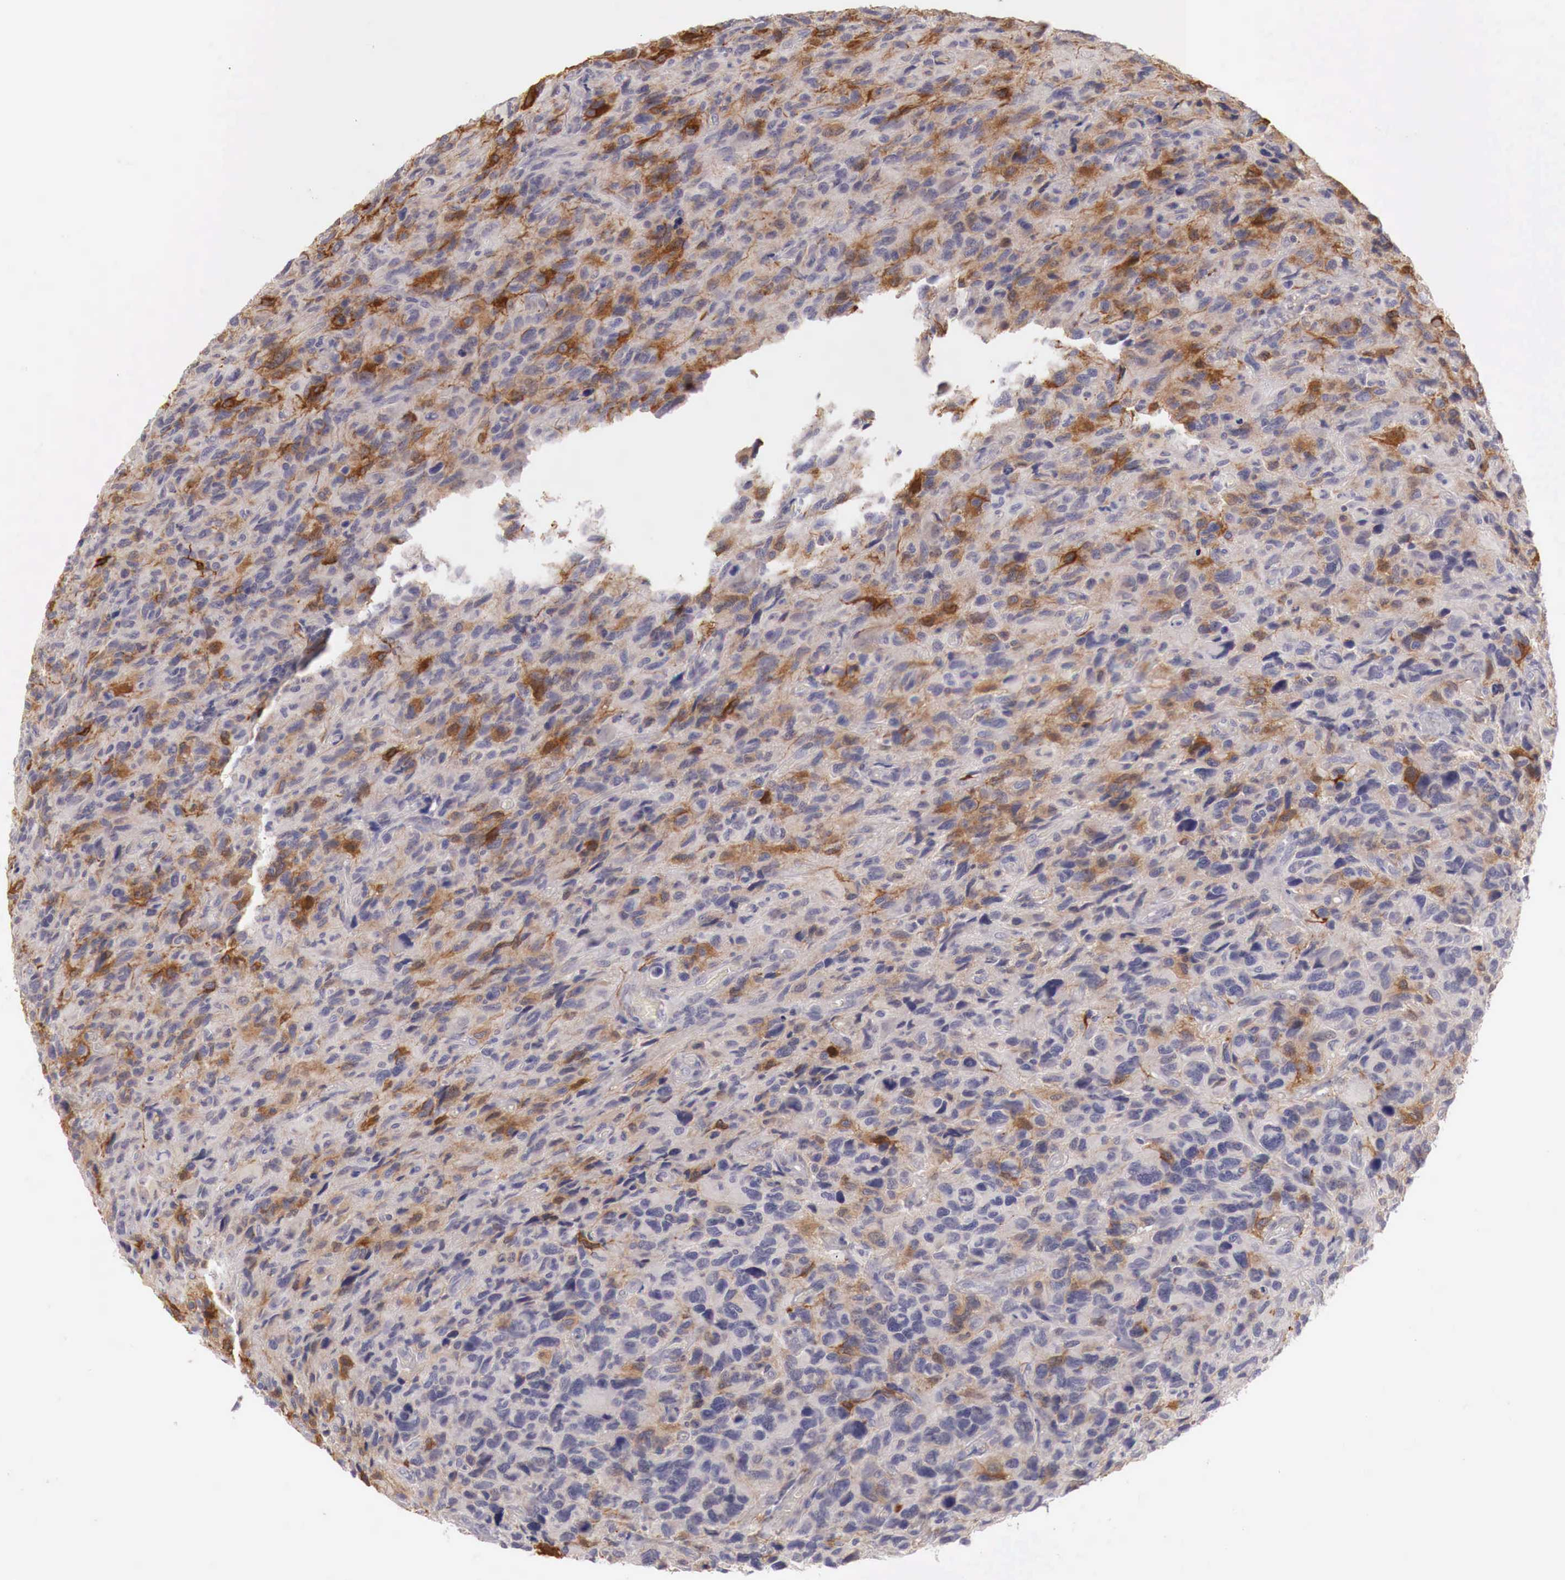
{"staining": {"intensity": "moderate", "quantity": "25%-75%", "location": "cytoplasmic/membranous"}, "tissue": "glioma", "cell_type": "Tumor cells", "image_type": "cancer", "snomed": [{"axis": "morphology", "description": "Glioma, malignant, High grade"}, {"axis": "topography", "description": "Brain"}], "caption": "A brown stain highlights moderate cytoplasmic/membranous staining of a protein in human malignant high-grade glioma tumor cells.", "gene": "GATA1", "patient": {"sex": "female", "age": 60}}